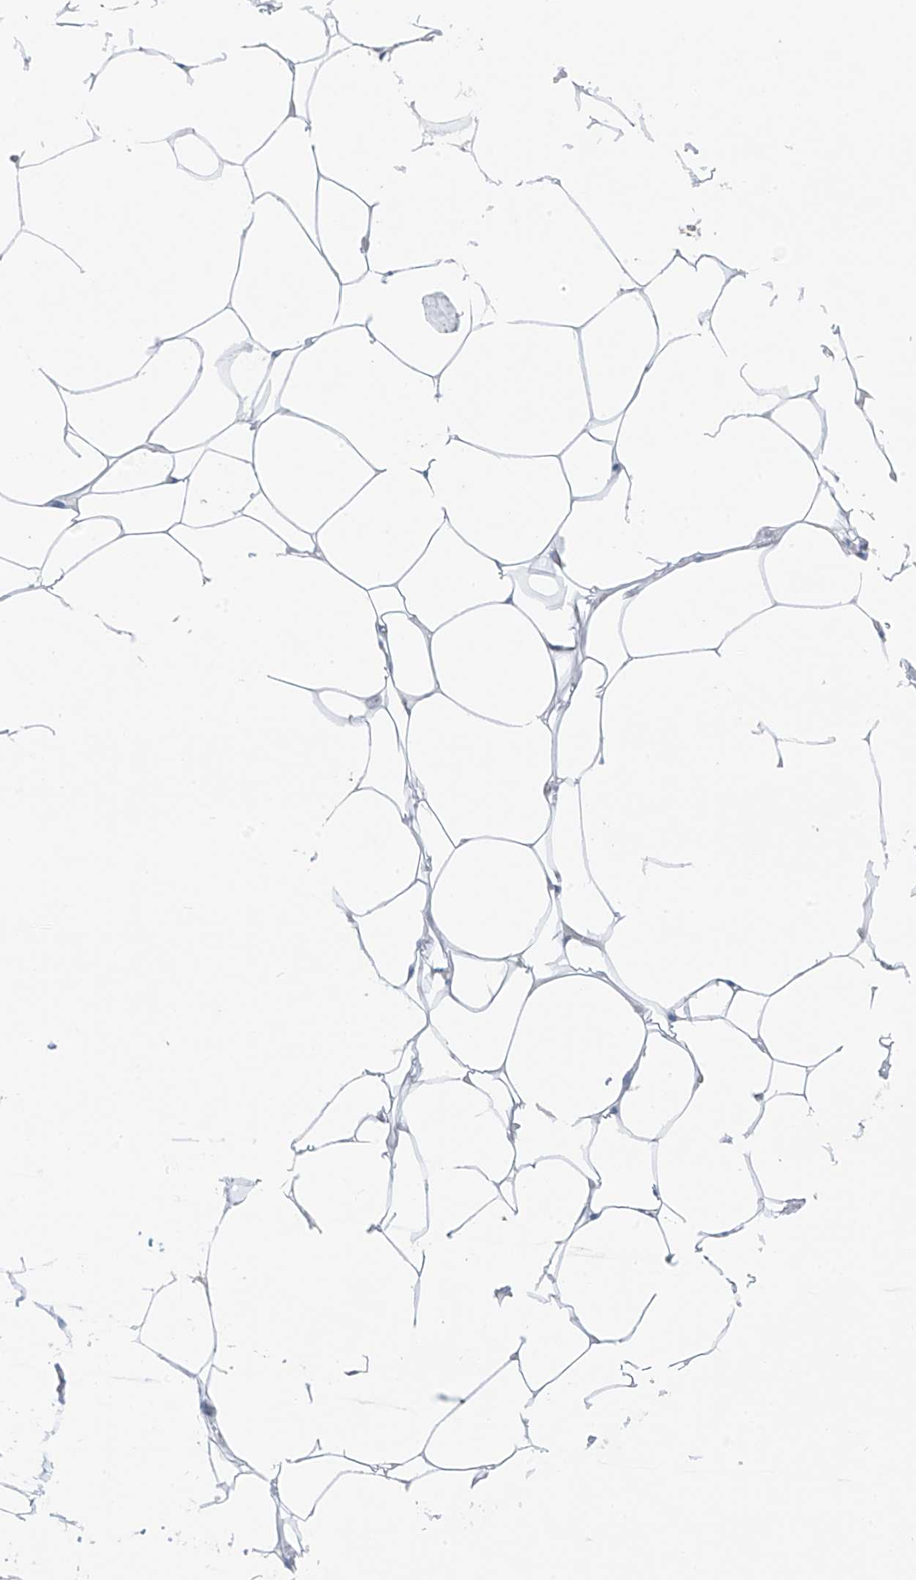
{"staining": {"intensity": "negative", "quantity": "none", "location": "none"}, "tissue": "adipose tissue", "cell_type": "Adipocytes", "image_type": "normal", "snomed": [{"axis": "morphology", "description": "Normal tissue, NOS"}, {"axis": "topography", "description": "Breast"}], "caption": "Adipose tissue stained for a protein using immunohistochemistry displays no staining adipocytes.", "gene": "GLMP", "patient": {"sex": "female", "age": 23}}